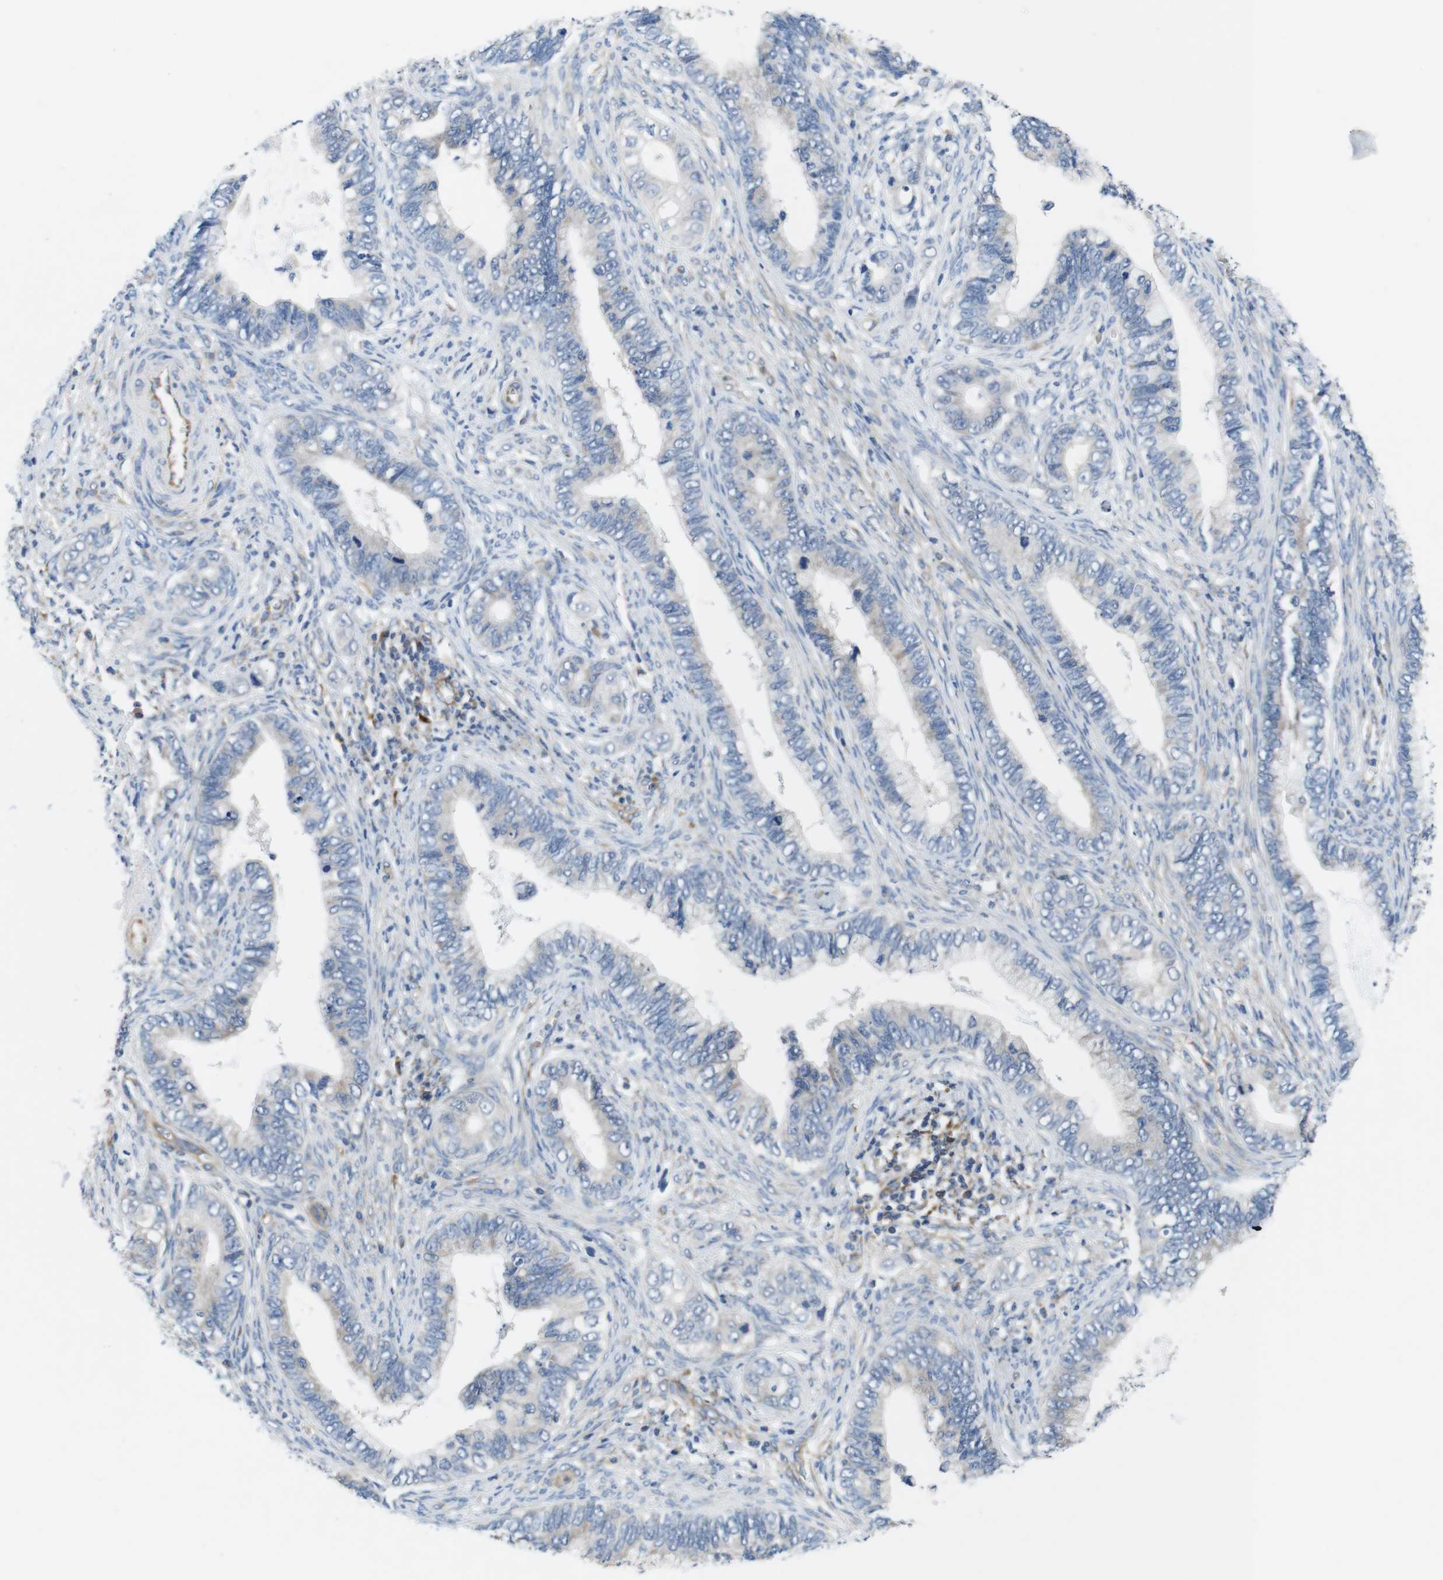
{"staining": {"intensity": "negative", "quantity": "none", "location": "none"}, "tissue": "cervical cancer", "cell_type": "Tumor cells", "image_type": "cancer", "snomed": [{"axis": "morphology", "description": "Adenocarcinoma, NOS"}, {"axis": "topography", "description": "Cervix"}], "caption": "DAB (3,3'-diaminobenzidine) immunohistochemical staining of human adenocarcinoma (cervical) shows no significant expression in tumor cells.", "gene": "DCLK1", "patient": {"sex": "female", "age": 44}}